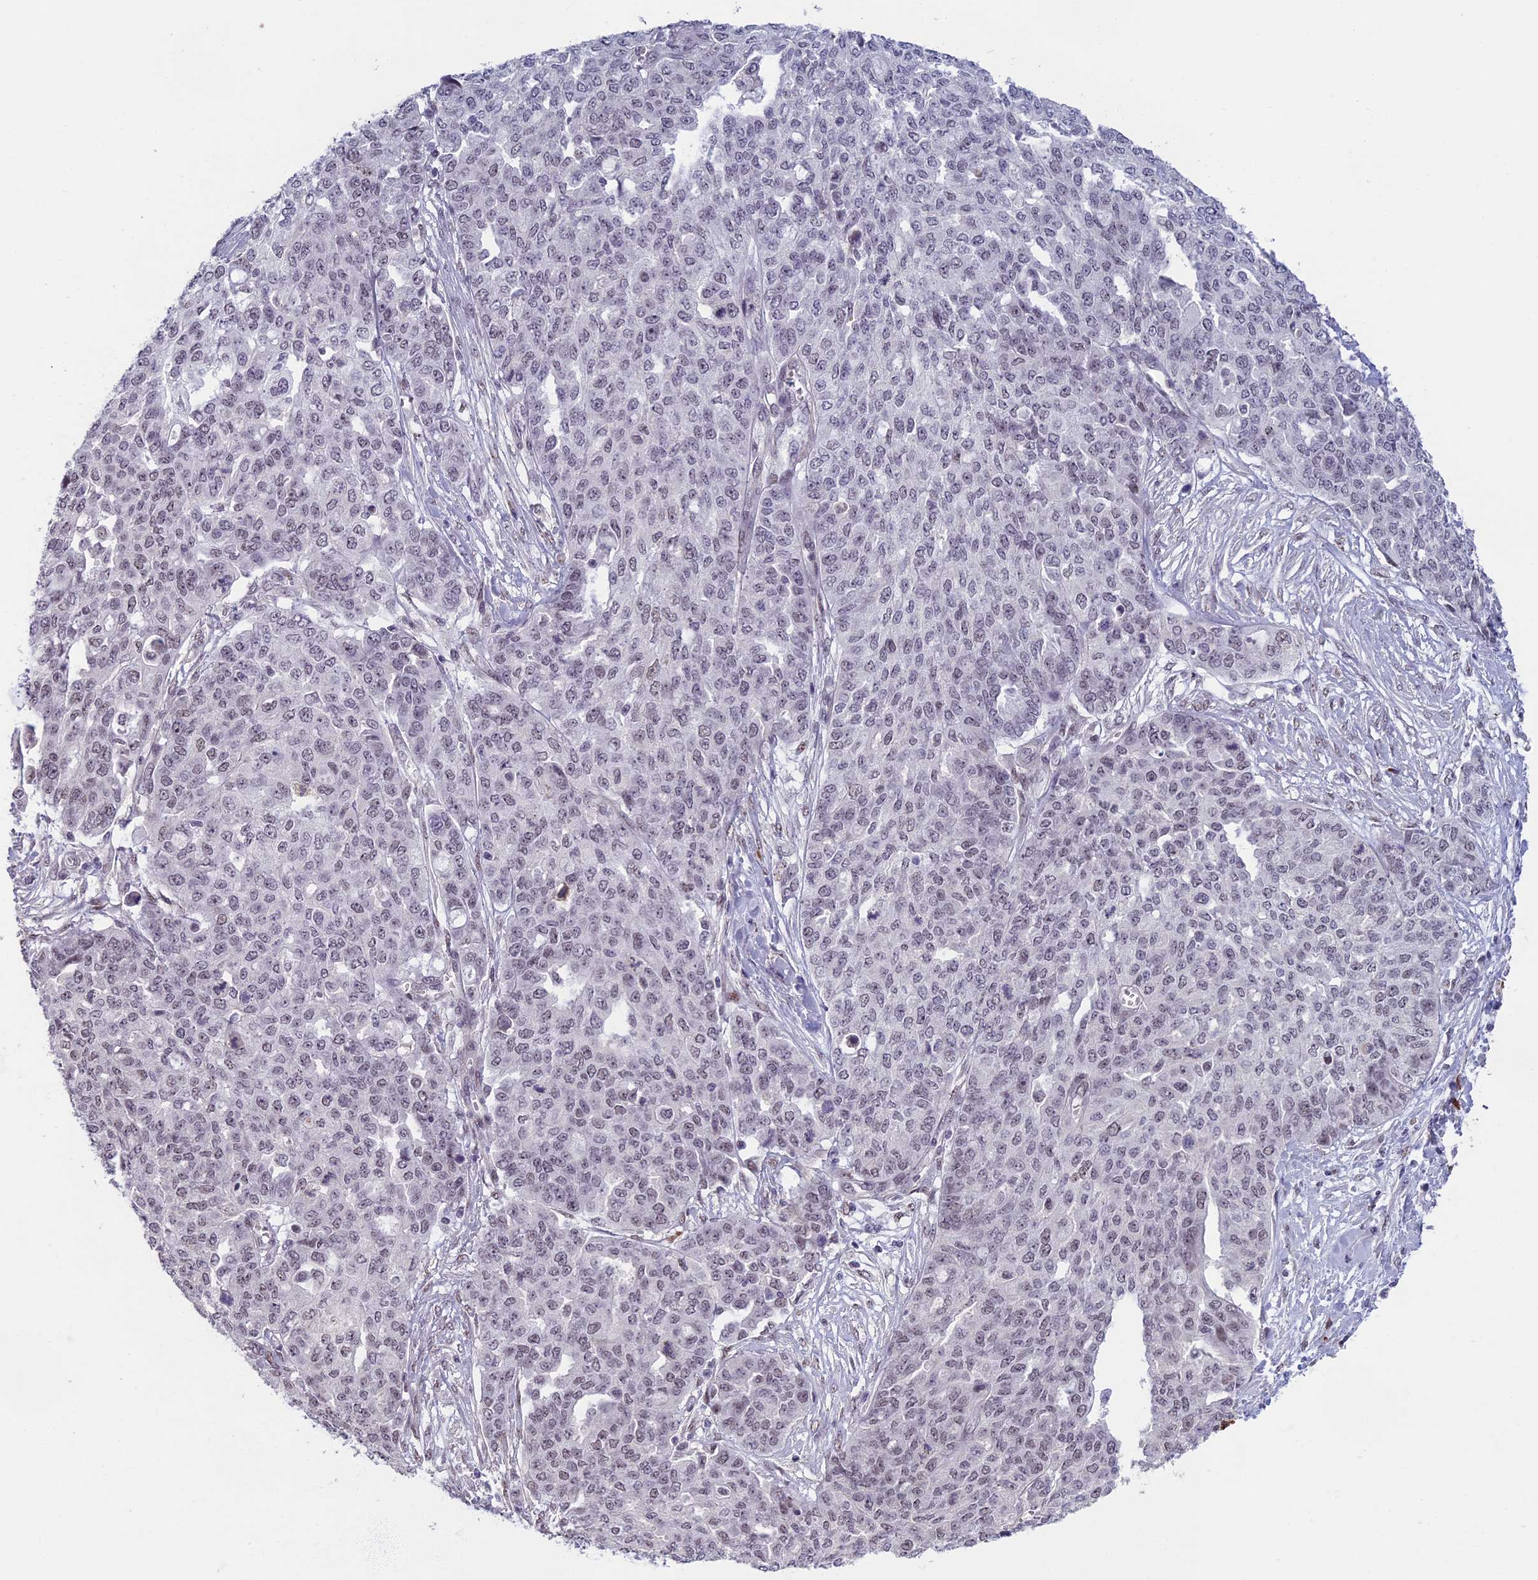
{"staining": {"intensity": "negative", "quantity": "none", "location": "none"}, "tissue": "ovarian cancer", "cell_type": "Tumor cells", "image_type": "cancer", "snomed": [{"axis": "morphology", "description": "Cystadenocarcinoma, serous, NOS"}, {"axis": "topography", "description": "Soft tissue"}, {"axis": "topography", "description": "Ovary"}], "caption": "Immunohistochemical staining of ovarian cancer (serous cystadenocarcinoma) exhibits no significant positivity in tumor cells. The staining was performed using DAB (3,3'-diaminobenzidine) to visualize the protein expression in brown, while the nuclei were stained in blue with hematoxylin (Magnification: 20x).", "gene": "MORF4L1", "patient": {"sex": "female", "age": 57}}